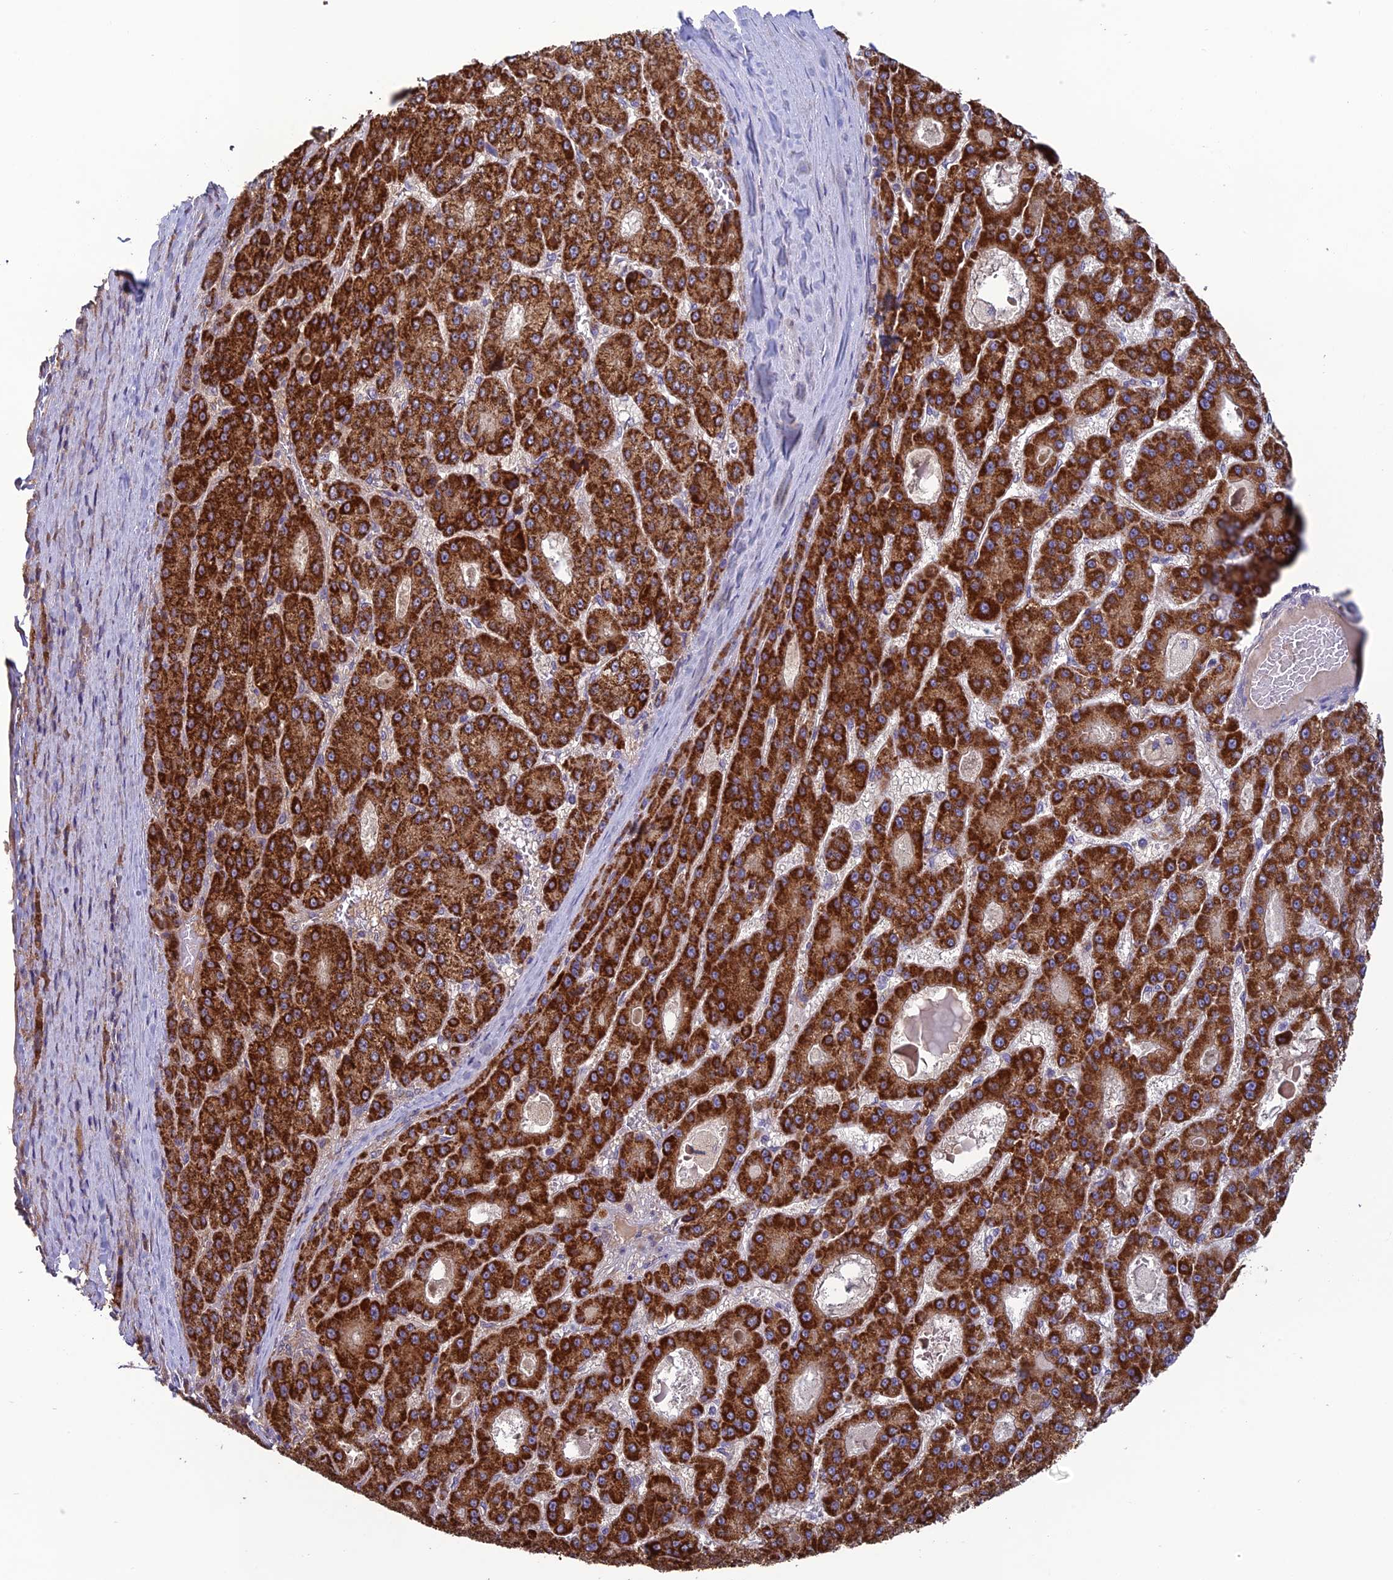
{"staining": {"intensity": "strong", "quantity": ">75%", "location": "cytoplasmic/membranous"}, "tissue": "liver cancer", "cell_type": "Tumor cells", "image_type": "cancer", "snomed": [{"axis": "morphology", "description": "Carcinoma, Hepatocellular, NOS"}, {"axis": "topography", "description": "Liver"}], "caption": "Immunohistochemistry (IHC) (DAB (3,3'-diaminobenzidine)) staining of human liver cancer (hepatocellular carcinoma) reveals strong cytoplasmic/membranous protein staining in about >75% of tumor cells. The staining was performed using DAB (3,3'-diaminobenzidine), with brown indicating positive protein expression. Nuclei are stained blue with hematoxylin.", "gene": "MRNIP", "patient": {"sex": "male", "age": 70}}